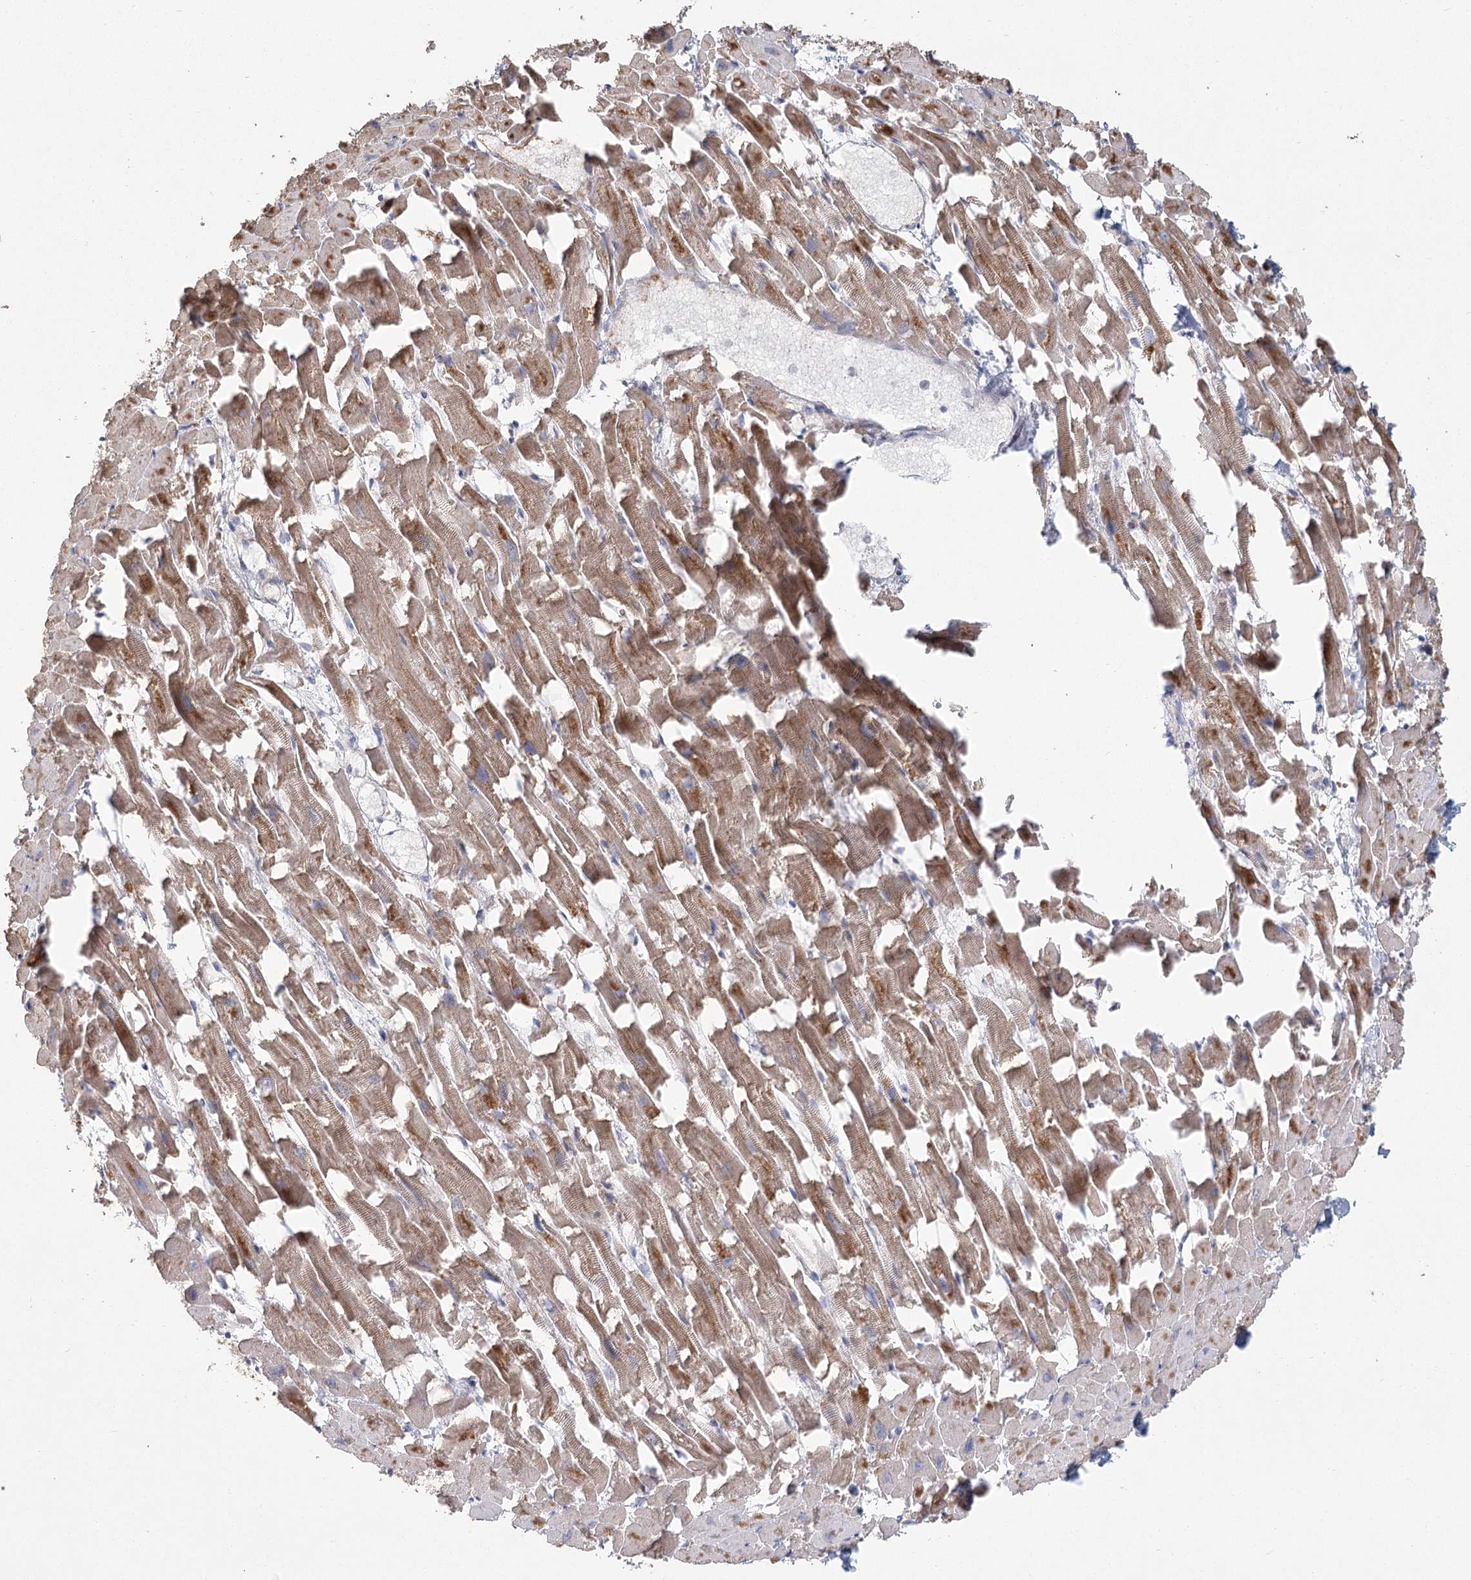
{"staining": {"intensity": "moderate", "quantity": ">75%", "location": "cytoplasmic/membranous"}, "tissue": "heart muscle", "cell_type": "Cardiomyocytes", "image_type": "normal", "snomed": [{"axis": "morphology", "description": "Normal tissue, NOS"}, {"axis": "topography", "description": "Heart"}], "caption": "Moderate cytoplasmic/membranous expression for a protein is present in approximately >75% of cardiomyocytes of unremarkable heart muscle using immunohistochemistry.", "gene": "CNTLN", "patient": {"sex": "female", "age": 64}}